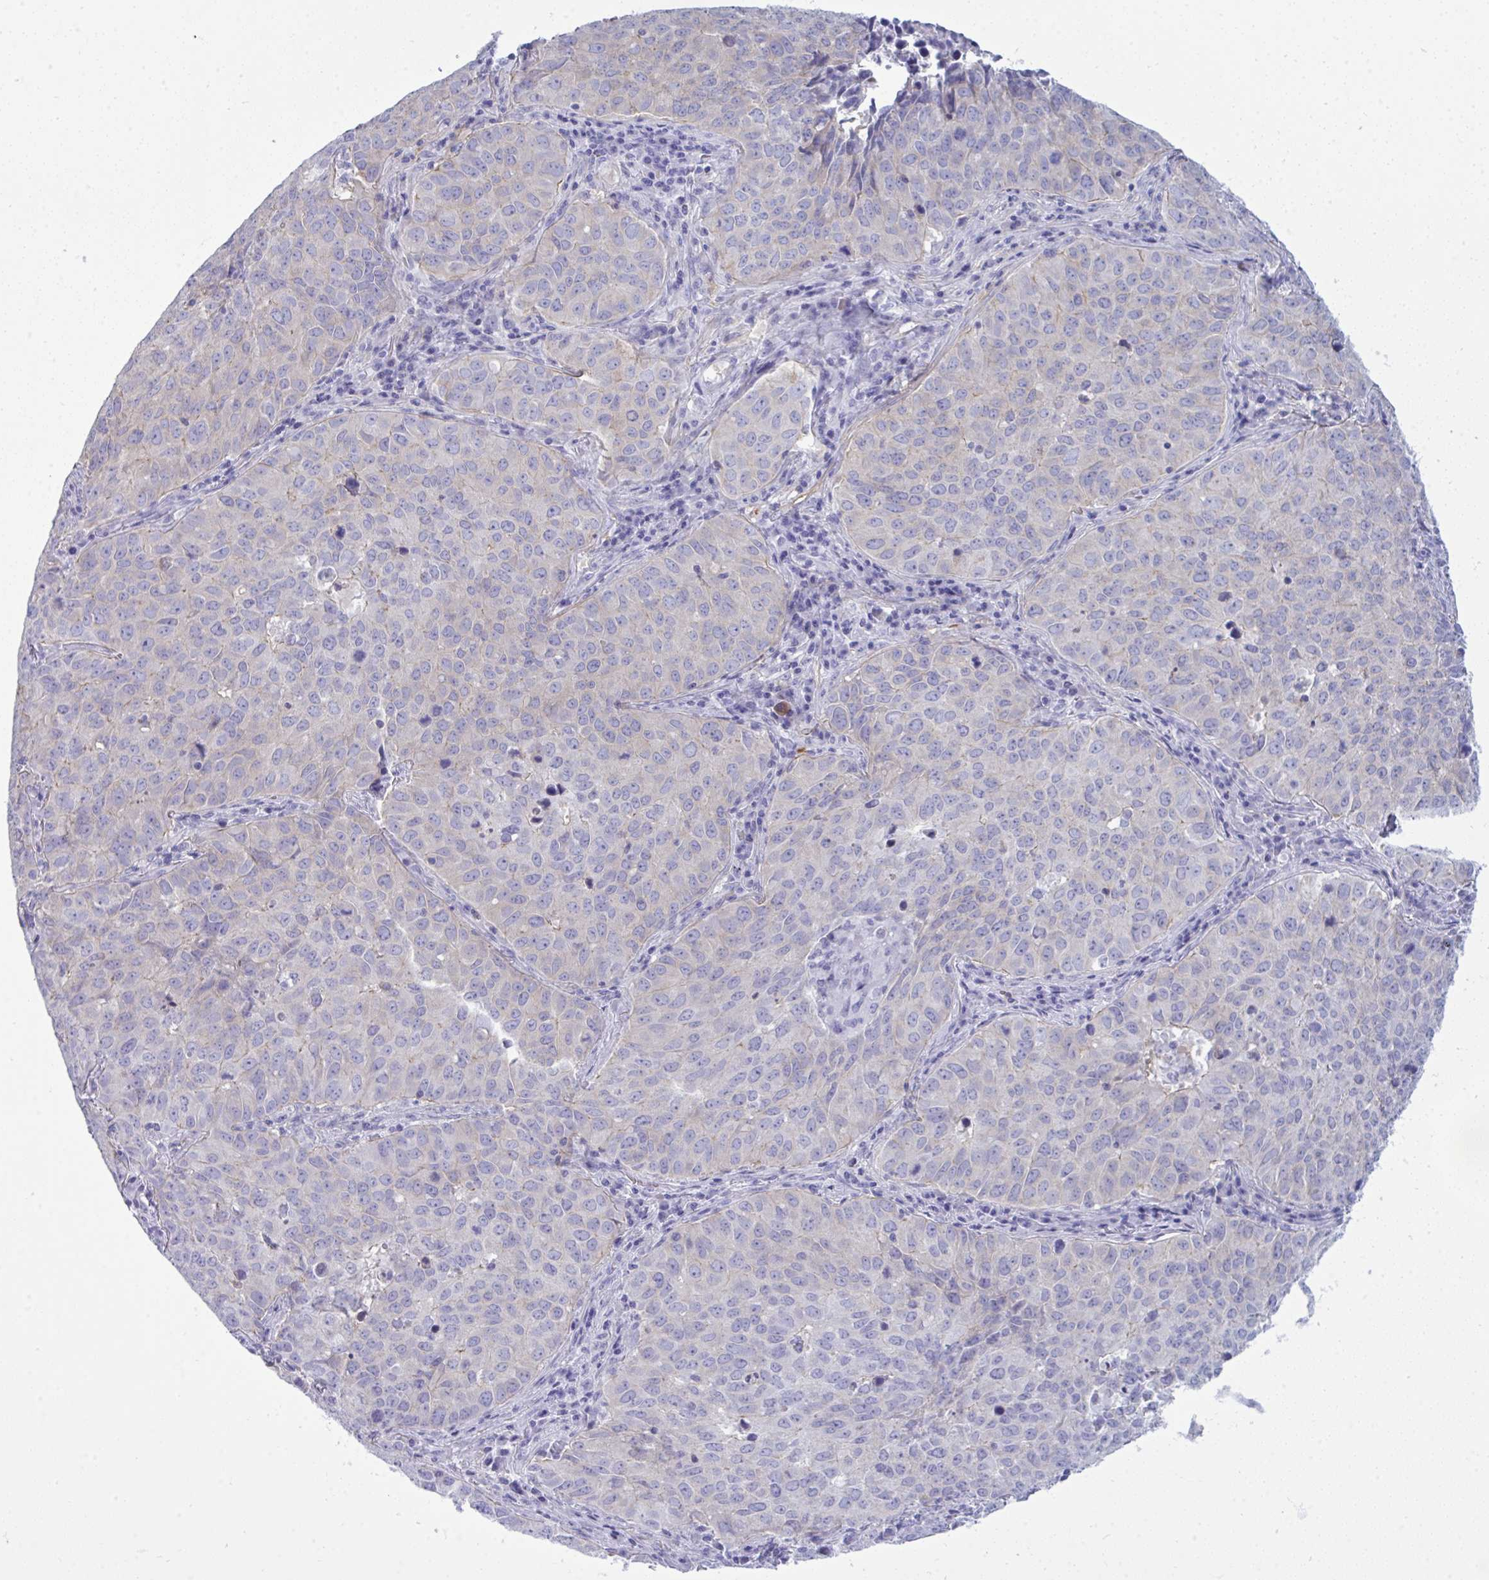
{"staining": {"intensity": "negative", "quantity": "none", "location": "none"}, "tissue": "lung cancer", "cell_type": "Tumor cells", "image_type": "cancer", "snomed": [{"axis": "morphology", "description": "Adenocarcinoma, NOS"}, {"axis": "topography", "description": "Lung"}], "caption": "IHC histopathology image of neoplastic tissue: lung cancer stained with DAB shows no significant protein expression in tumor cells. Nuclei are stained in blue.", "gene": "MYH10", "patient": {"sex": "female", "age": 50}}